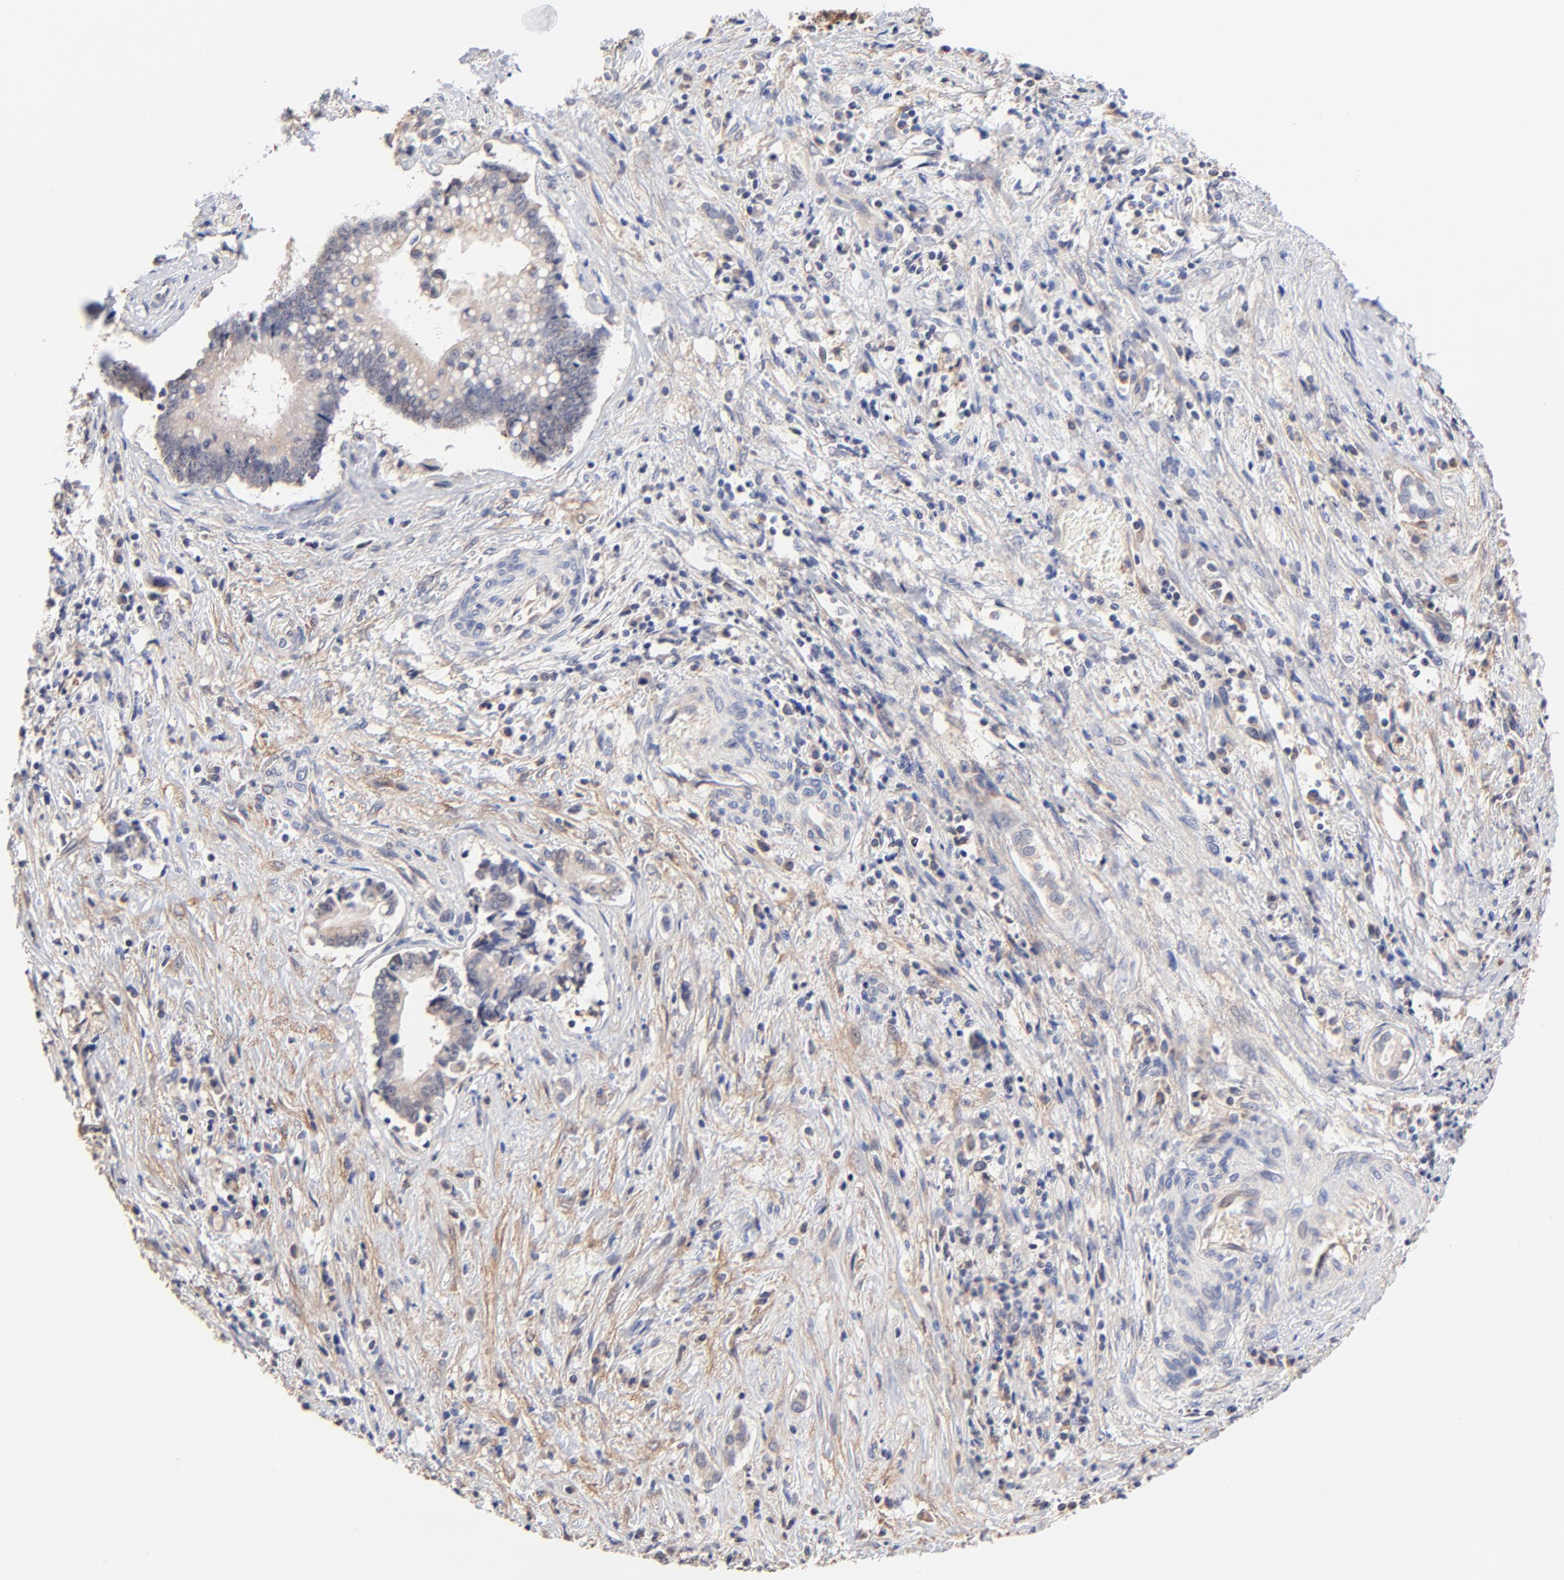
{"staining": {"intensity": "weak", "quantity": ">75%", "location": "cytoplasmic/membranous"}, "tissue": "liver cancer", "cell_type": "Tumor cells", "image_type": "cancer", "snomed": [{"axis": "morphology", "description": "Cholangiocarcinoma"}, {"axis": "topography", "description": "Liver"}], "caption": "Approximately >75% of tumor cells in liver cancer reveal weak cytoplasmic/membranous protein staining as visualized by brown immunohistochemical staining.", "gene": "PTK7", "patient": {"sex": "male", "age": 57}}